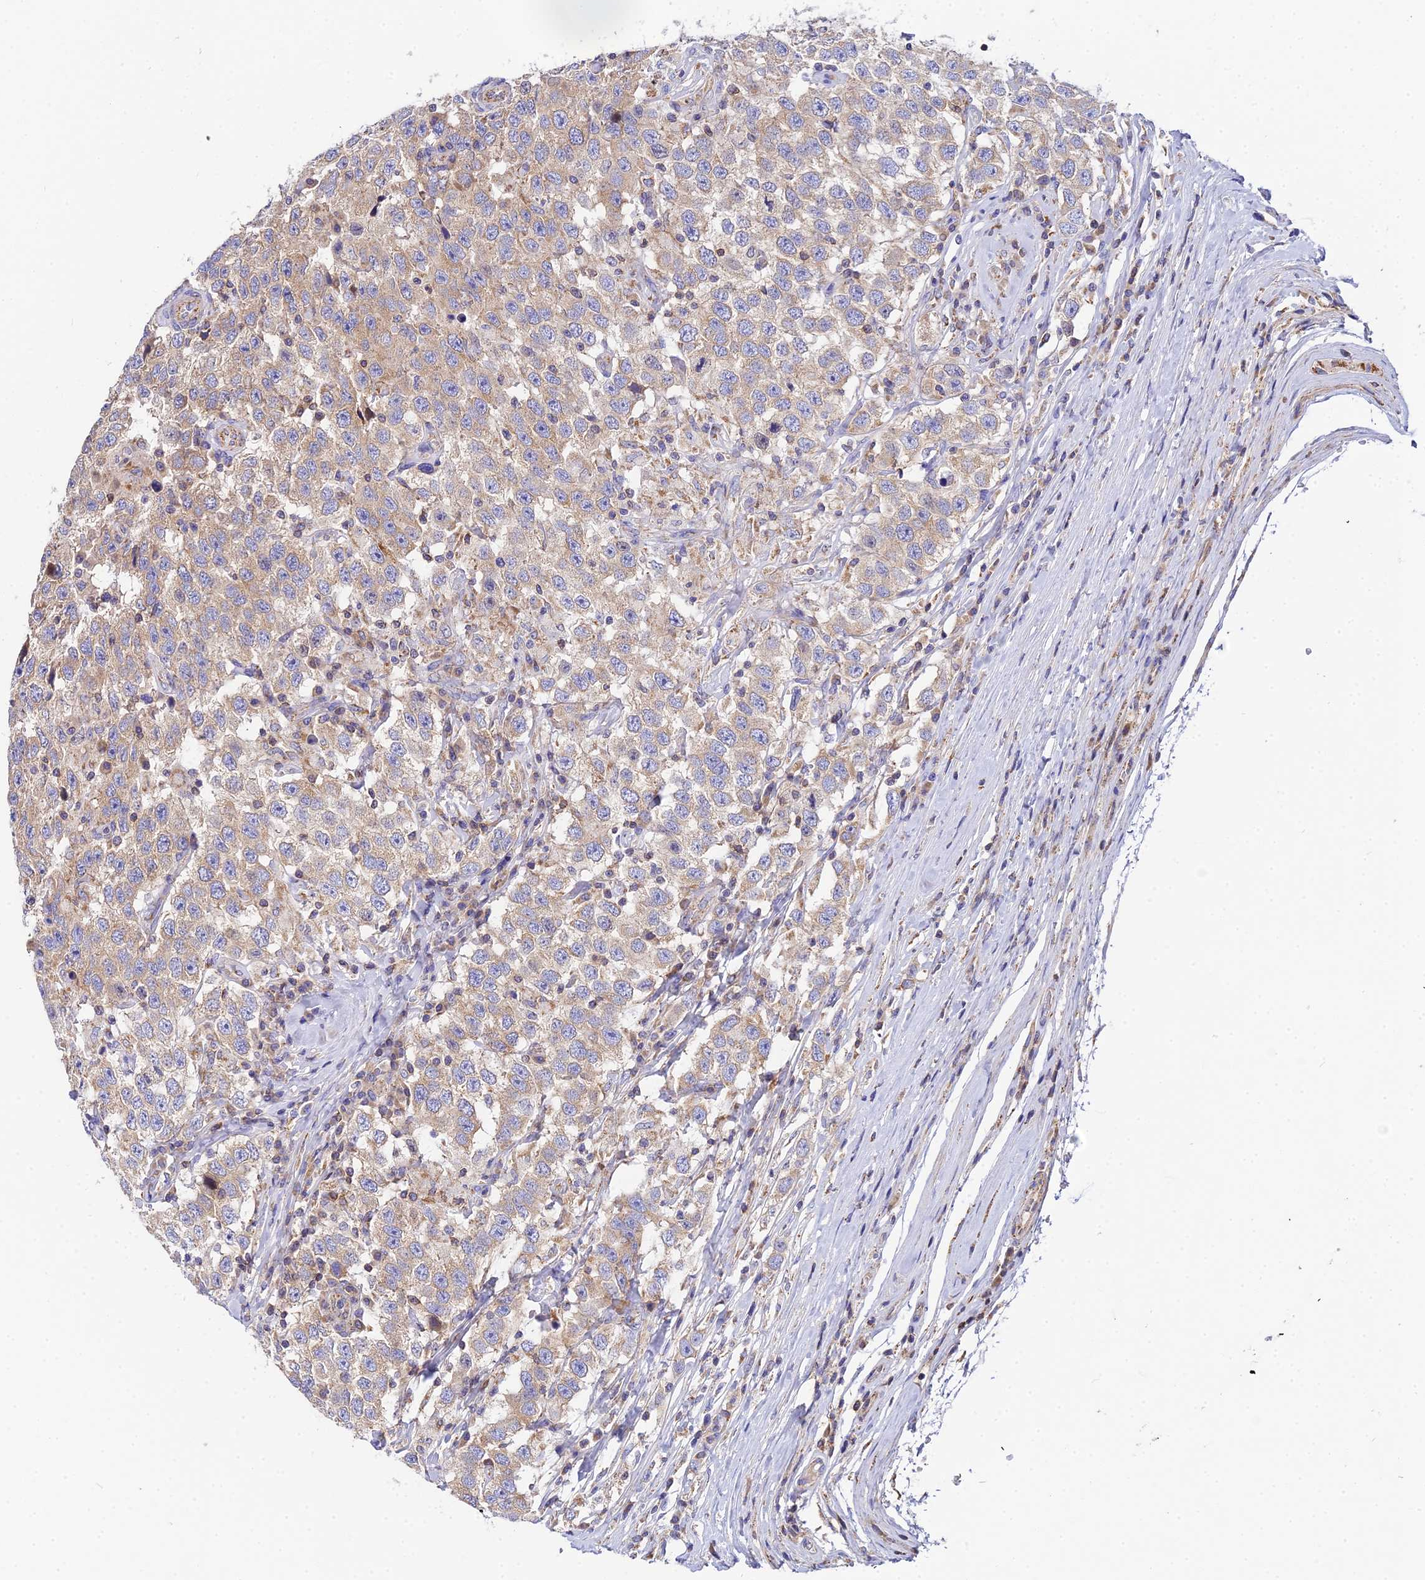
{"staining": {"intensity": "weak", "quantity": ">75%", "location": "cytoplasmic/membranous"}, "tissue": "testis cancer", "cell_type": "Tumor cells", "image_type": "cancer", "snomed": [{"axis": "morphology", "description": "Seminoma, NOS"}, {"axis": "topography", "description": "Testis"}], "caption": "The image displays immunohistochemical staining of seminoma (testis). There is weak cytoplasmic/membranous positivity is appreciated in approximately >75% of tumor cells. (DAB IHC, brown staining for protein, blue staining for nuclei).", "gene": "NIPSNAP3A", "patient": {"sex": "male", "age": 41}}